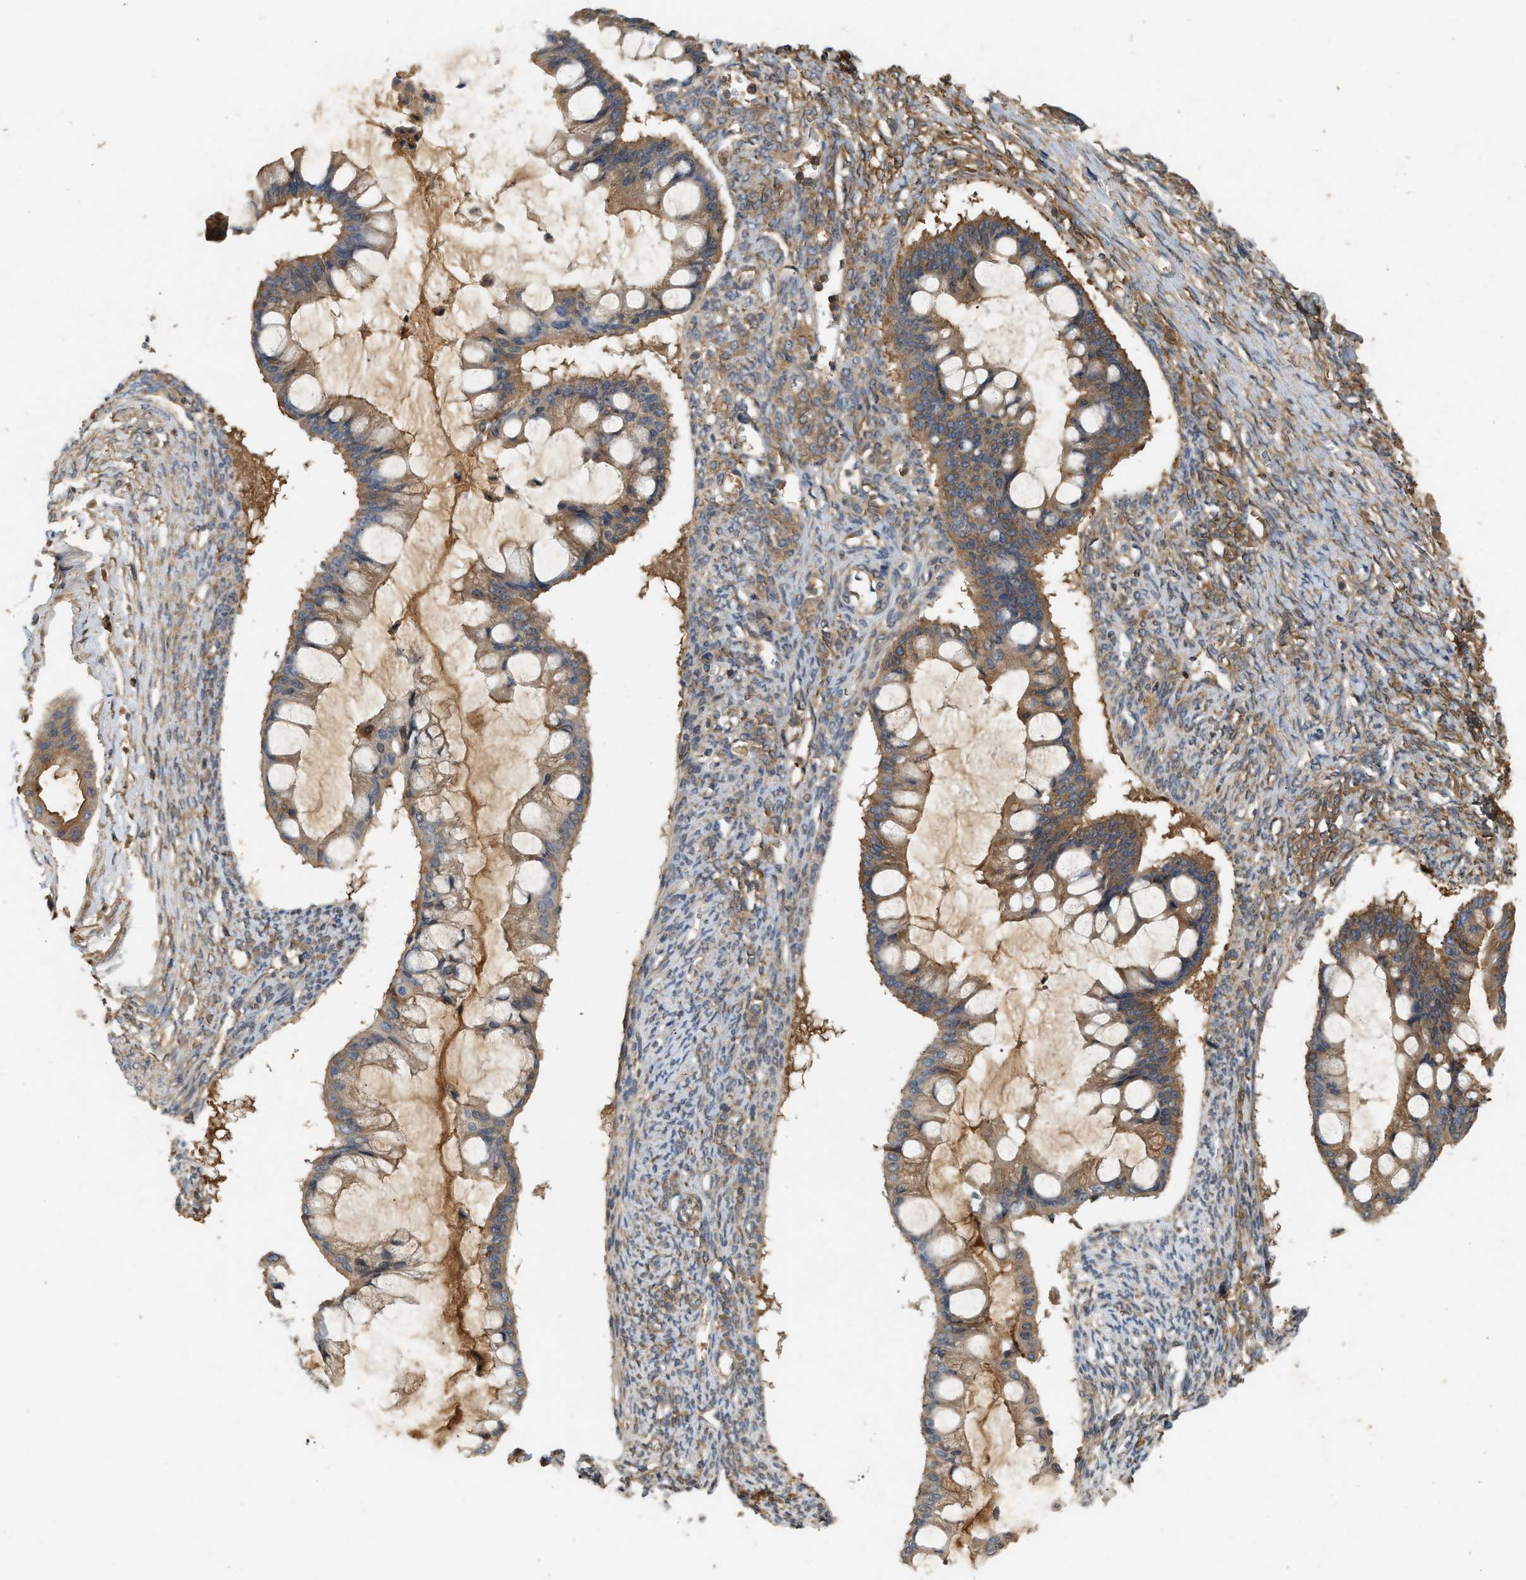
{"staining": {"intensity": "moderate", "quantity": "25%-75%", "location": "cytoplasmic/membranous"}, "tissue": "ovarian cancer", "cell_type": "Tumor cells", "image_type": "cancer", "snomed": [{"axis": "morphology", "description": "Cystadenocarcinoma, mucinous, NOS"}, {"axis": "topography", "description": "Ovary"}], "caption": "IHC of human mucinous cystadenocarcinoma (ovarian) reveals medium levels of moderate cytoplasmic/membranous staining in about 25%-75% of tumor cells.", "gene": "F8", "patient": {"sex": "female", "age": 73}}